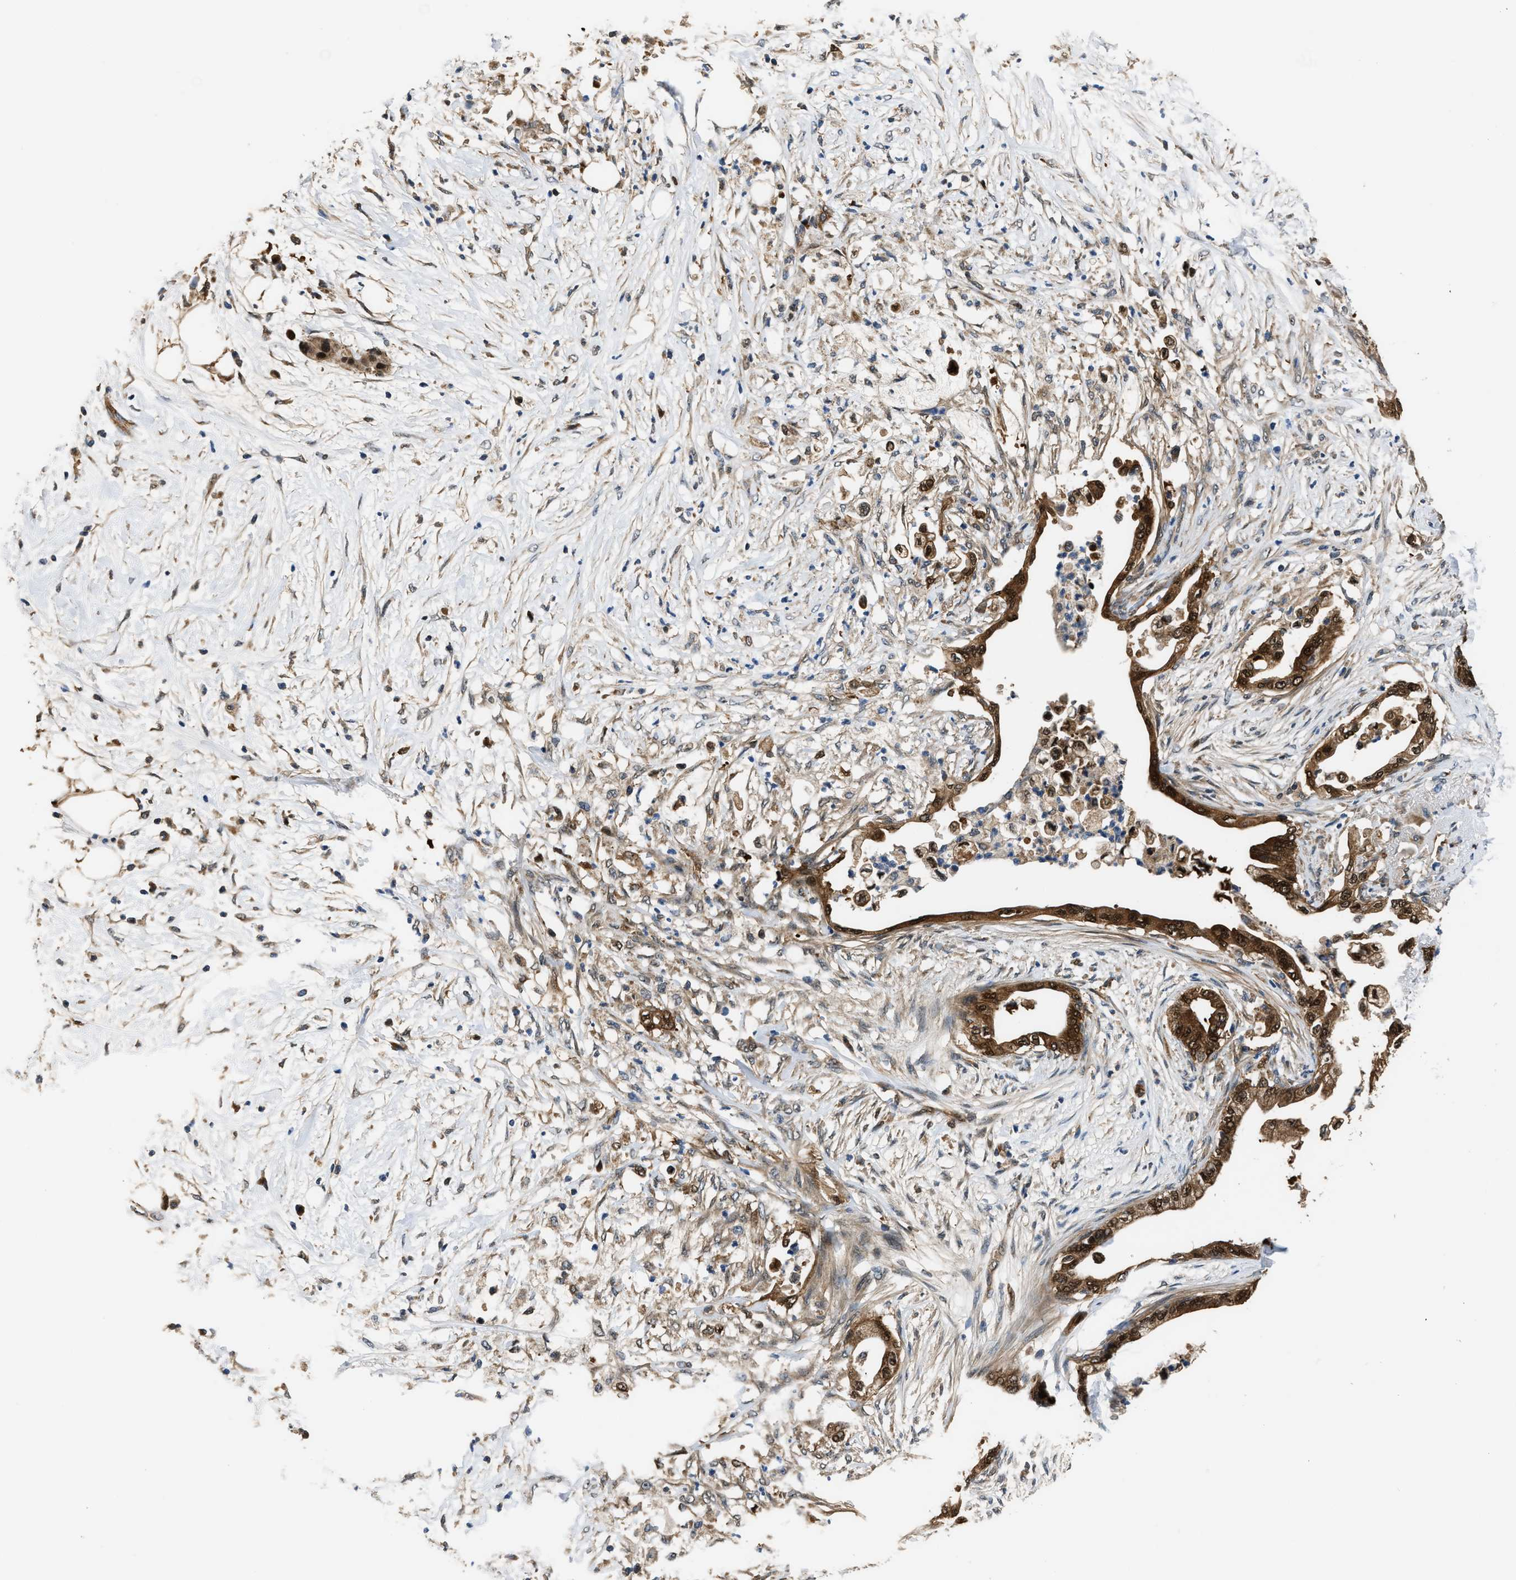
{"staining": {"intensity": "strong", "quantity": ">75%", "location": "cytoplasmic/membranous,nuclear"}, "tissue": "pancreatic cancer", "cell_type": "Tumor cells", "image_type": "cancer", "snomed": [{"axis": "morphology", "description": "Normal tissue, NOS"}, {"axis": "morphology", "description": "Adenocarcinoma, NOS"}, {"axis": "topography", "description": "Pancreas"}, {"axis": "topography", "description": "Duodenum"}], "caption": "The micrograph reveals a brown stain indicating the presence of a protein in the cytoplasmic/membranous and nuclear of tumor cells in adenocarcinoma (pancreatic).", "gene": "PPA1", "patient": {"sex": "female", "age": 60}}